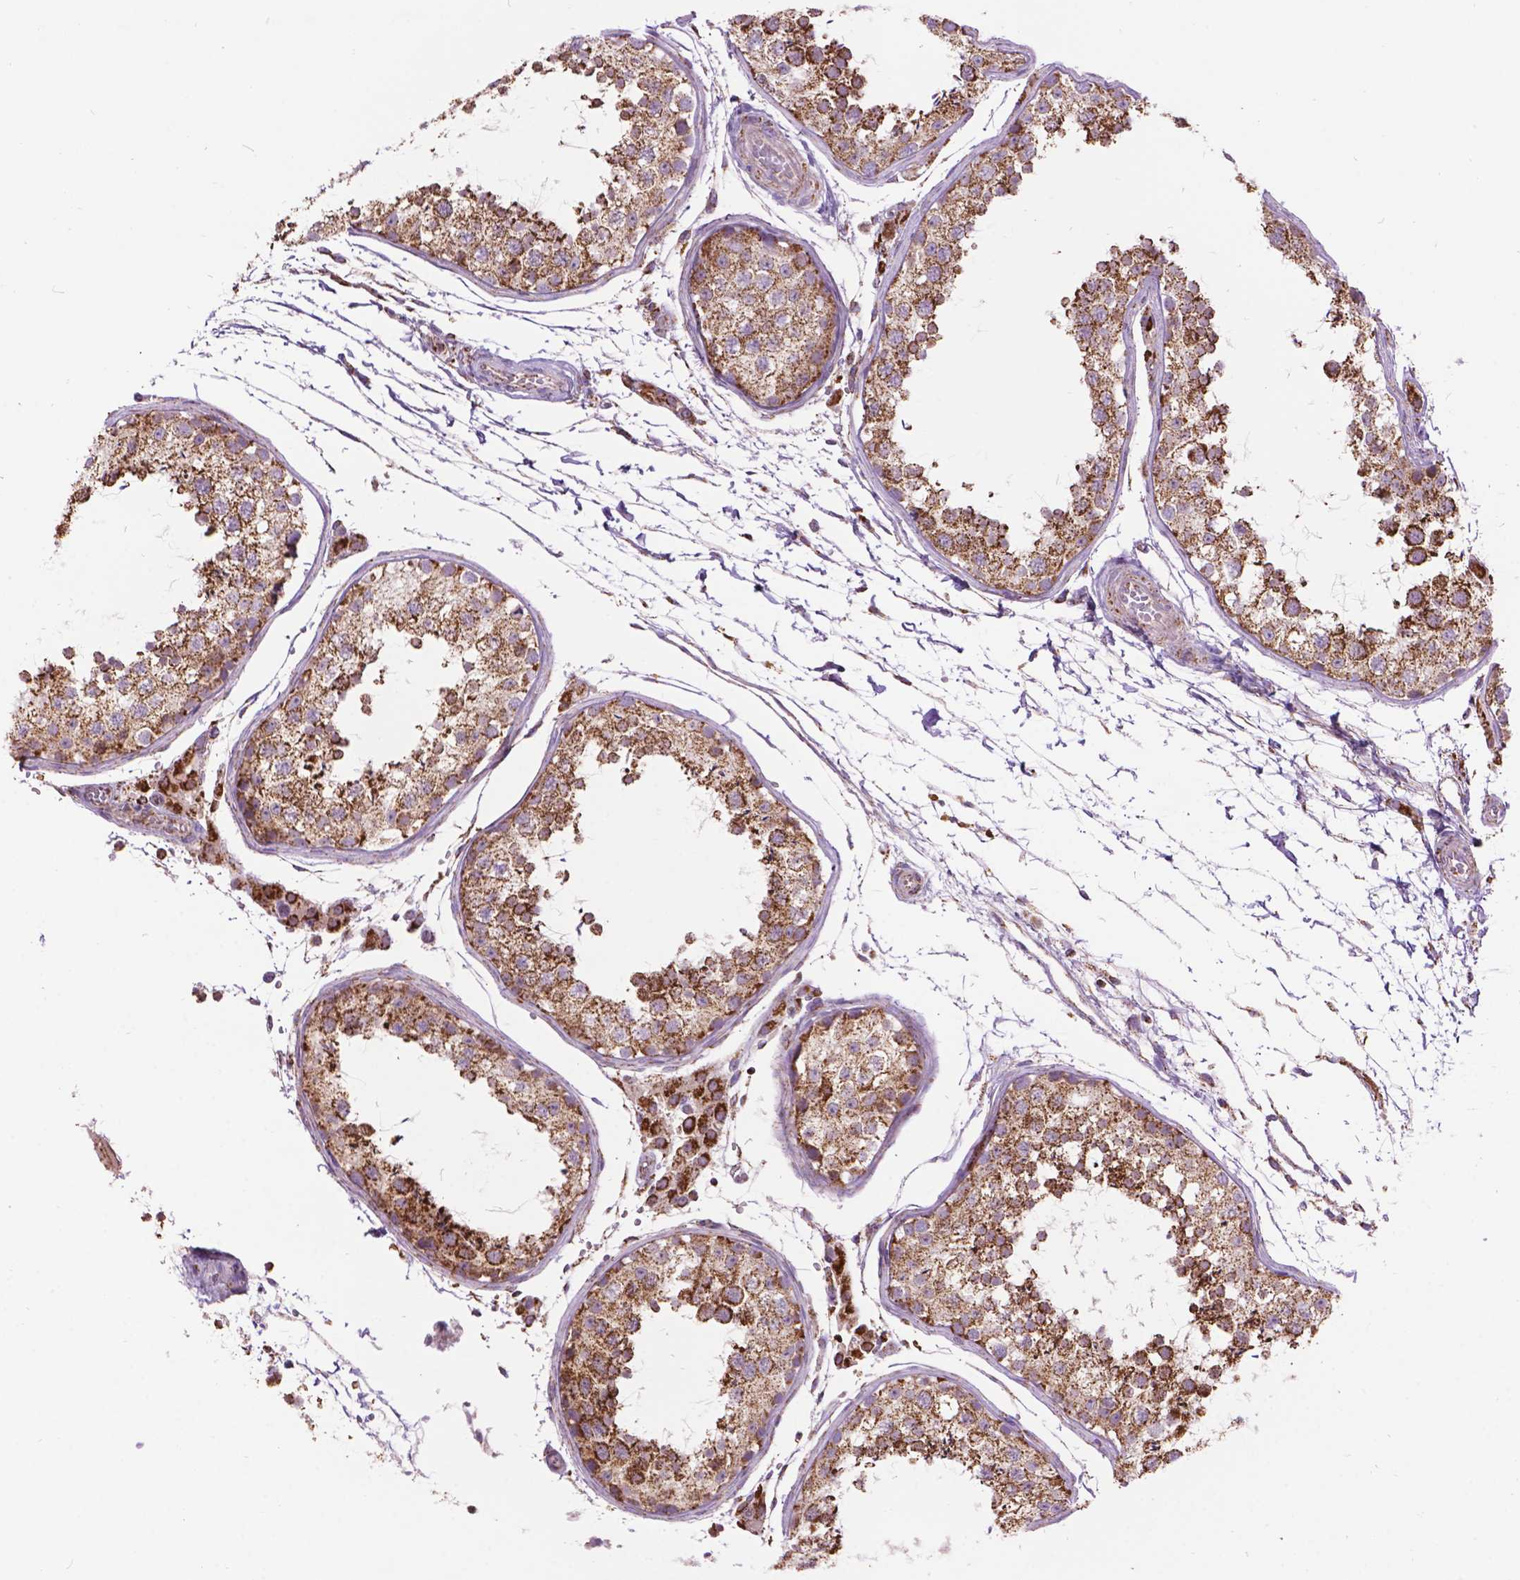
{"staining": {"intensity": "strong", "quantity": ">75%", "location": "cytoplasmic/membranous"}, "tissue": "testis", "cell_type": "Cells in seminiferous ducts", "image_type": "normal", "snomed": [{"axis": "morphology", "description": "Normal tissue, NOS"}, {"axis": "topography", "description": "Testis"}], "caption": "Normal testis exhibits strong cytoplasmic/membranous positivity in approximately >75% of cells in seminiferous ducts.", "gene": "PYCR3", "patient": {"sex": "male", "age": 29}}